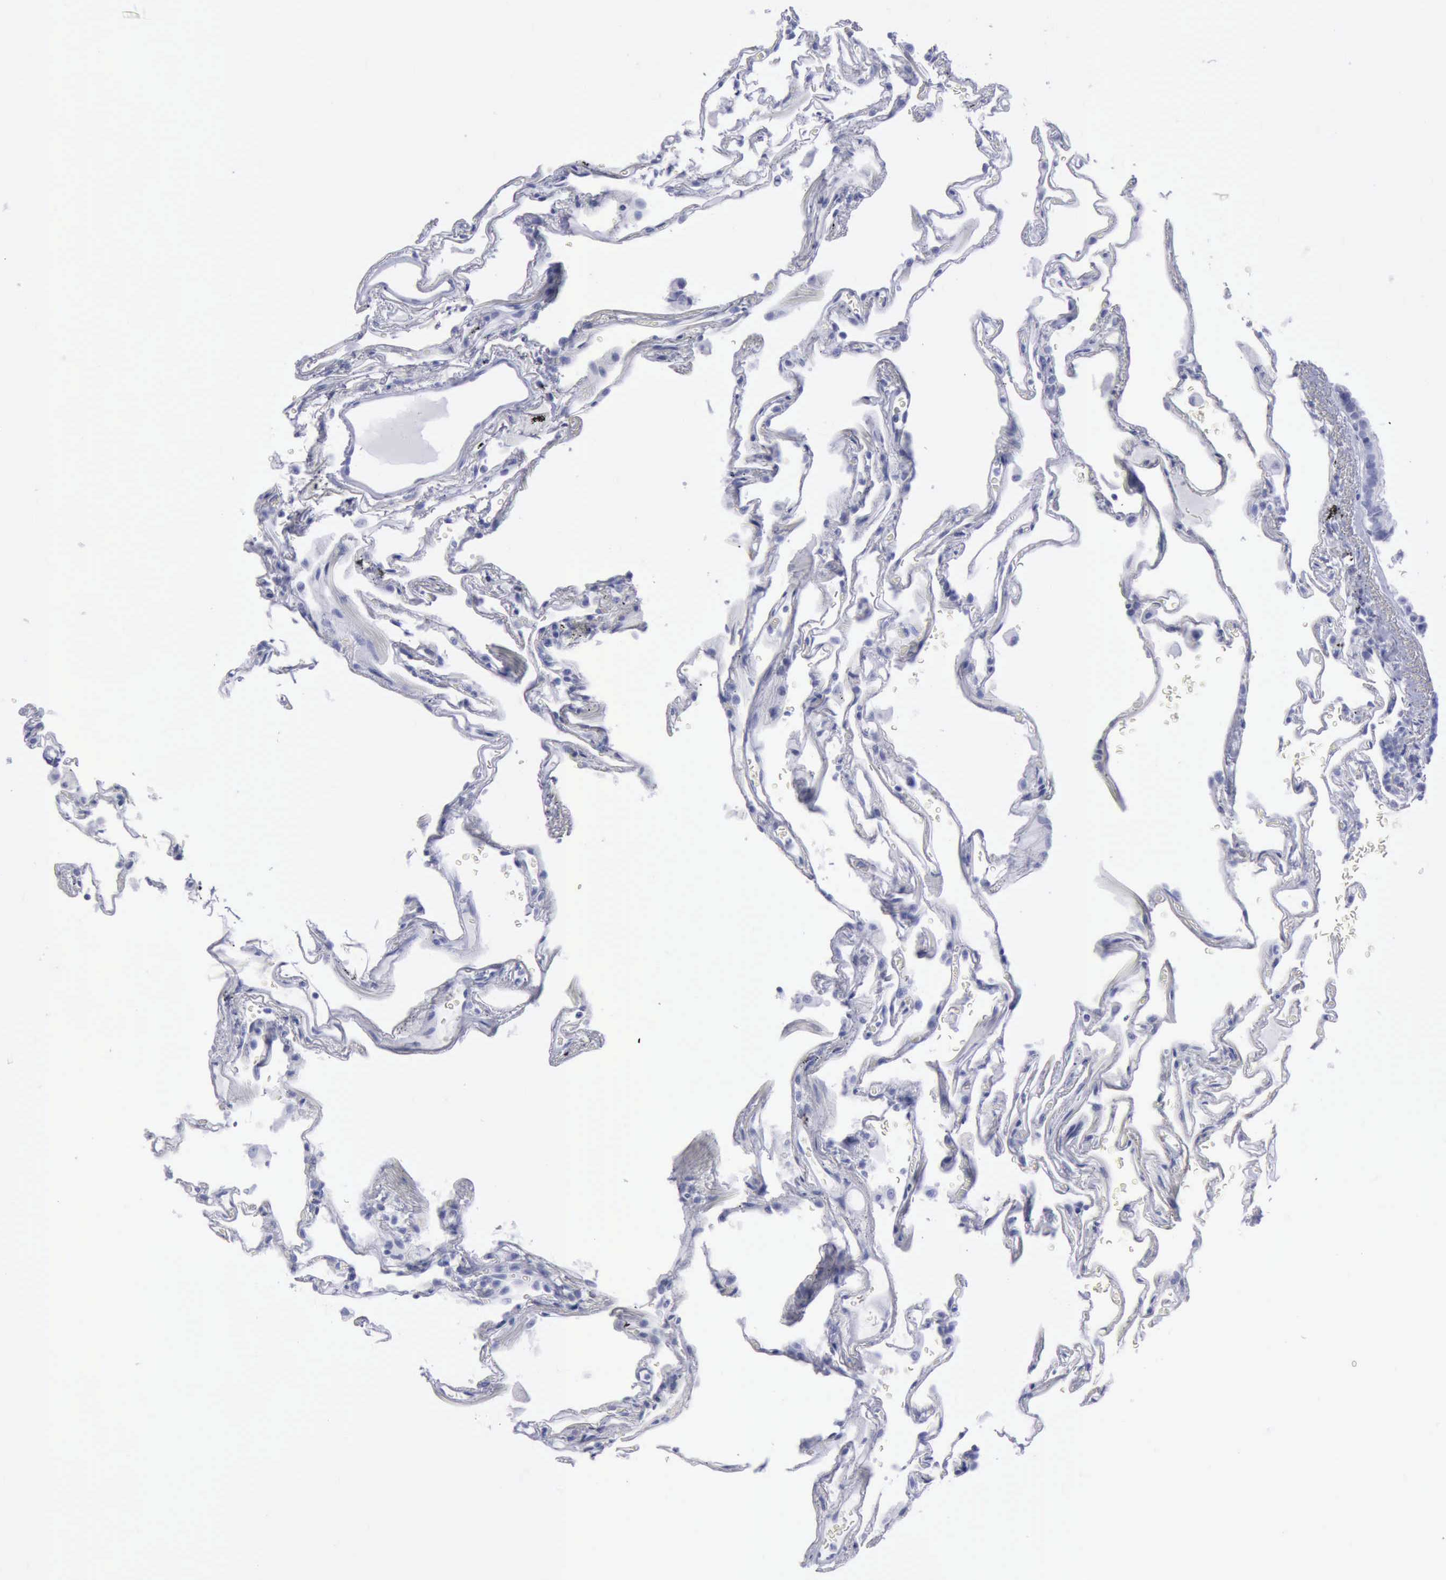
{"staining": {"intensity": "negative", "quantity": "none", "location": "none"}, "tissue": "lung", "cell_type": "Alveolar cells", "image_type": "normal", "snomed": [{"axis": "morphology", "description": "Normal tissue, NOS"}, {"axis": "morphology", "description": "Inflammation, NOS"}, {"axis": "topography", "description": "Lung"}], "caption": "Immunohistochemistry image of normal human lung stained for a protein (brown), which exhibits no staining in alveolar cells. (DAB immunohistochemistry with hematoxylin counter stain).", "gene": "KRT13", "patient": {"sex": "male", "age": 69}}